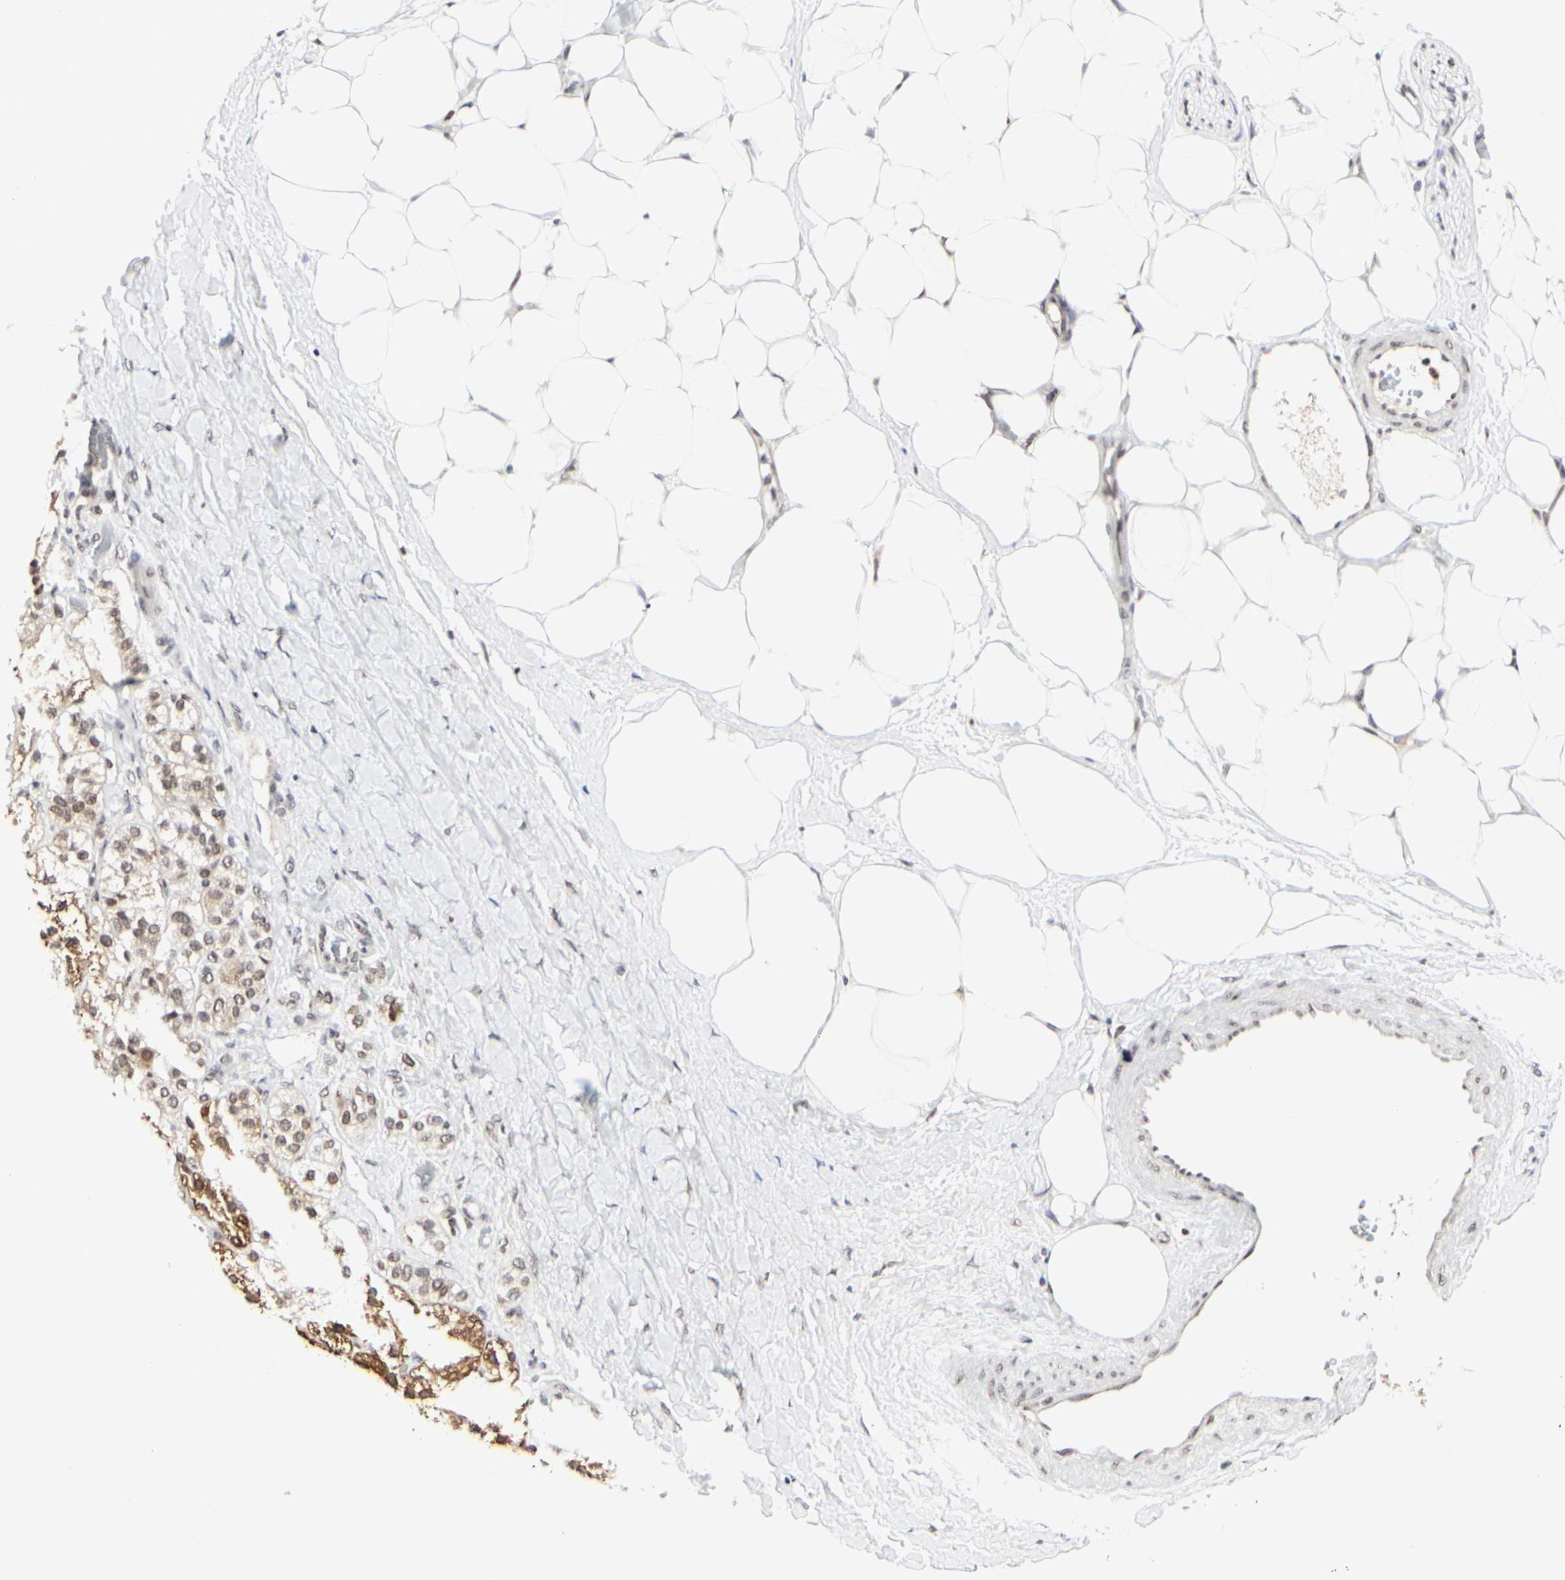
{"staining": {"intensity": "moderate", "quantity": "25%-75%", "location": "cytoplasmic/membranous,nuclear"}, "tissue": "adrenal gland", "cell_type": "Glandular cells", "image_type": "normal", "snomed": [{"axis": "morphology", "description": "Normal tissue, NOS"}, {"axis": "topography", "description": "Adrenal gland"}], "caption": "The image reveals staining of benign adrenal gland, revealing moderate cytoplasmic/membranous,nuclear protein staining (brown color) within glandular cells.", "gene": "PRMT3", "patient": {"sex": "male", "age": 57}}